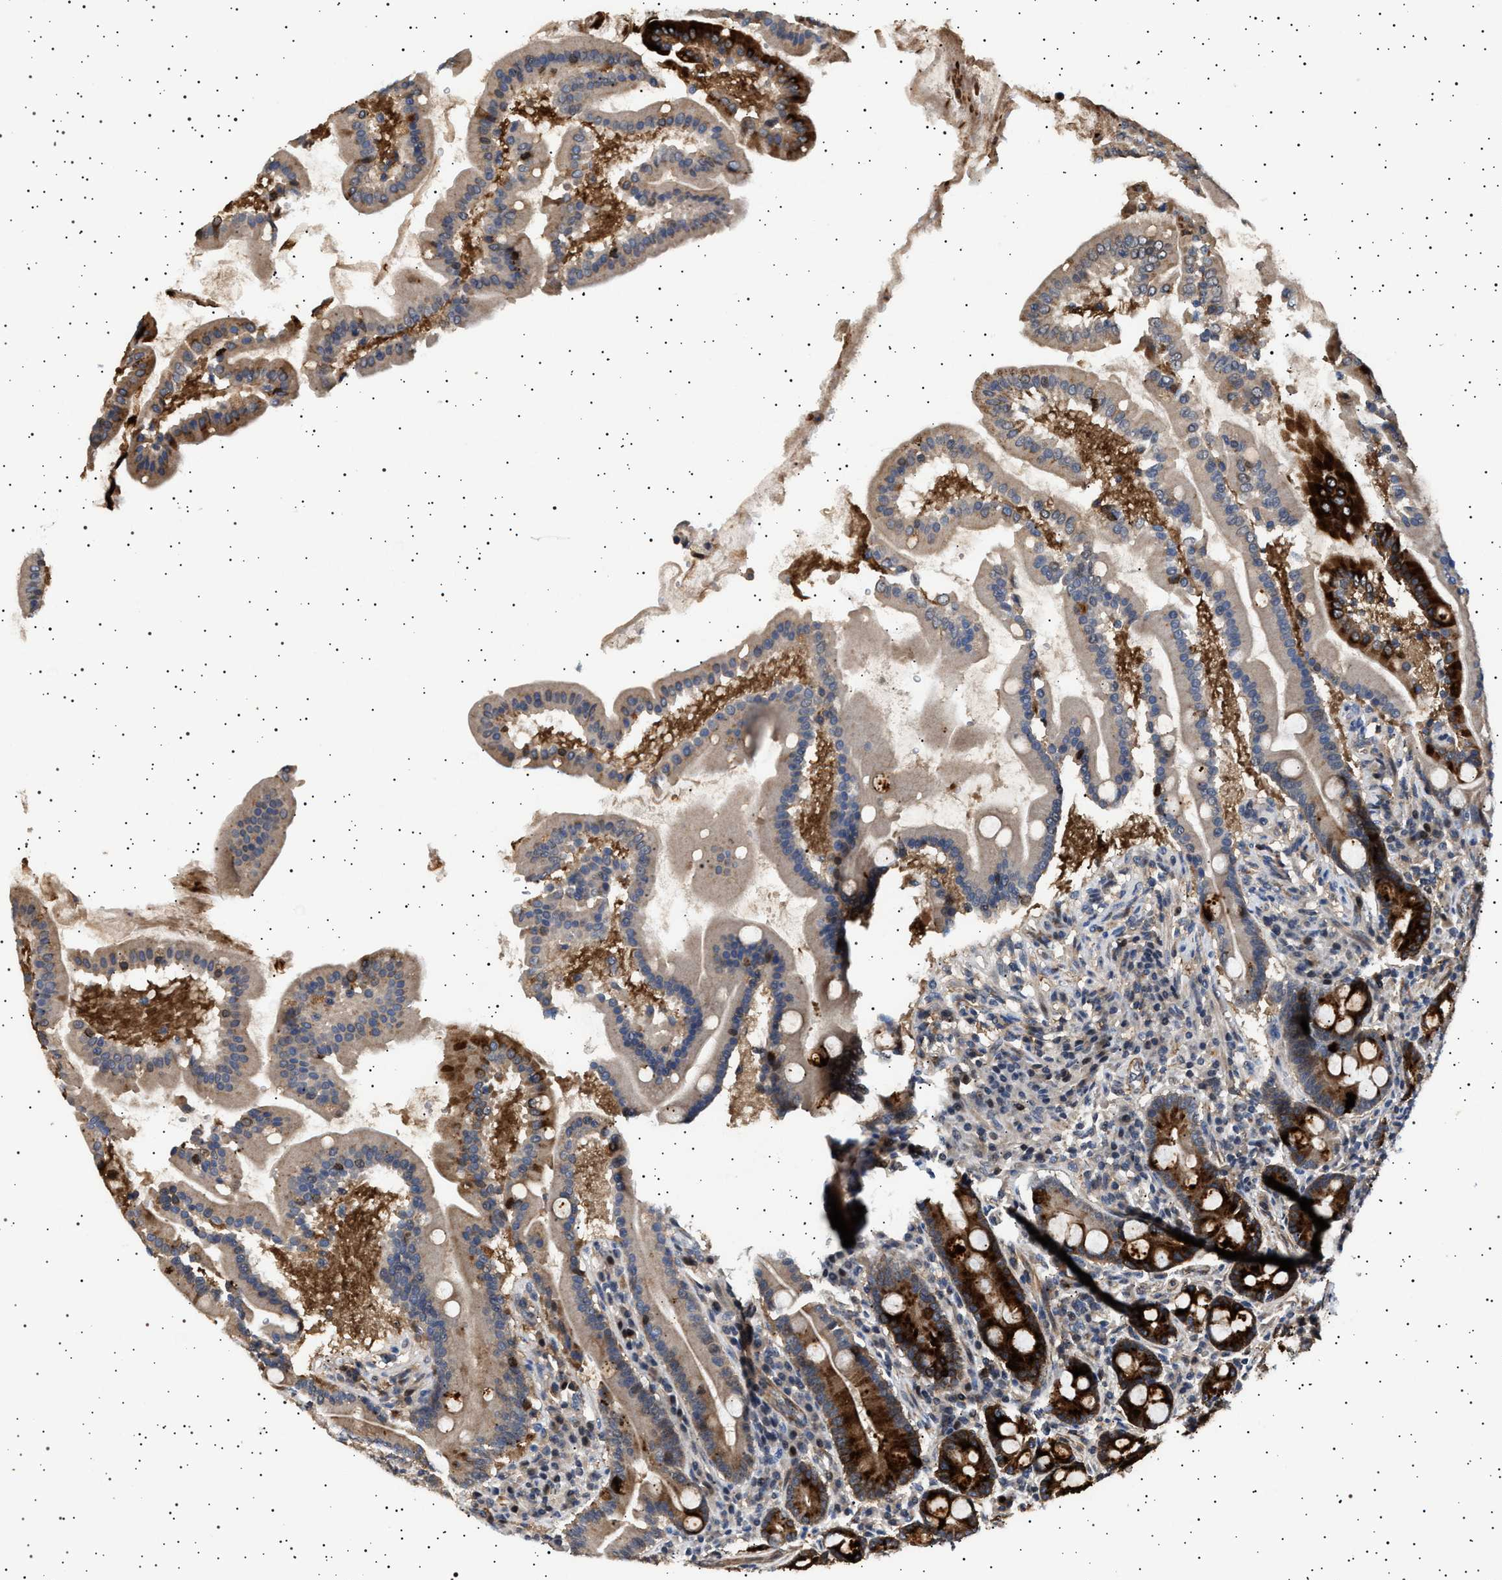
{"staining": {"intensity": "strong", "quantity": ">75%", "location": "cytoplasmic/membranous"}, "tissue": "duodenum", "cell_type": "Glandular cells", "image_type": "normal", "snomed": [{"axis": "morphology", "description": "Normal tissue, NOS"}, {"axis": "topography", "description": "Duodenum"}], "caption": "Protein staining of normal duodenum shows strong cytoplasmic/membranous positivity in about >75% of glandular cells.", "gene": "GUCY1B1", "patient": {"sex": "male", "age": 50}}